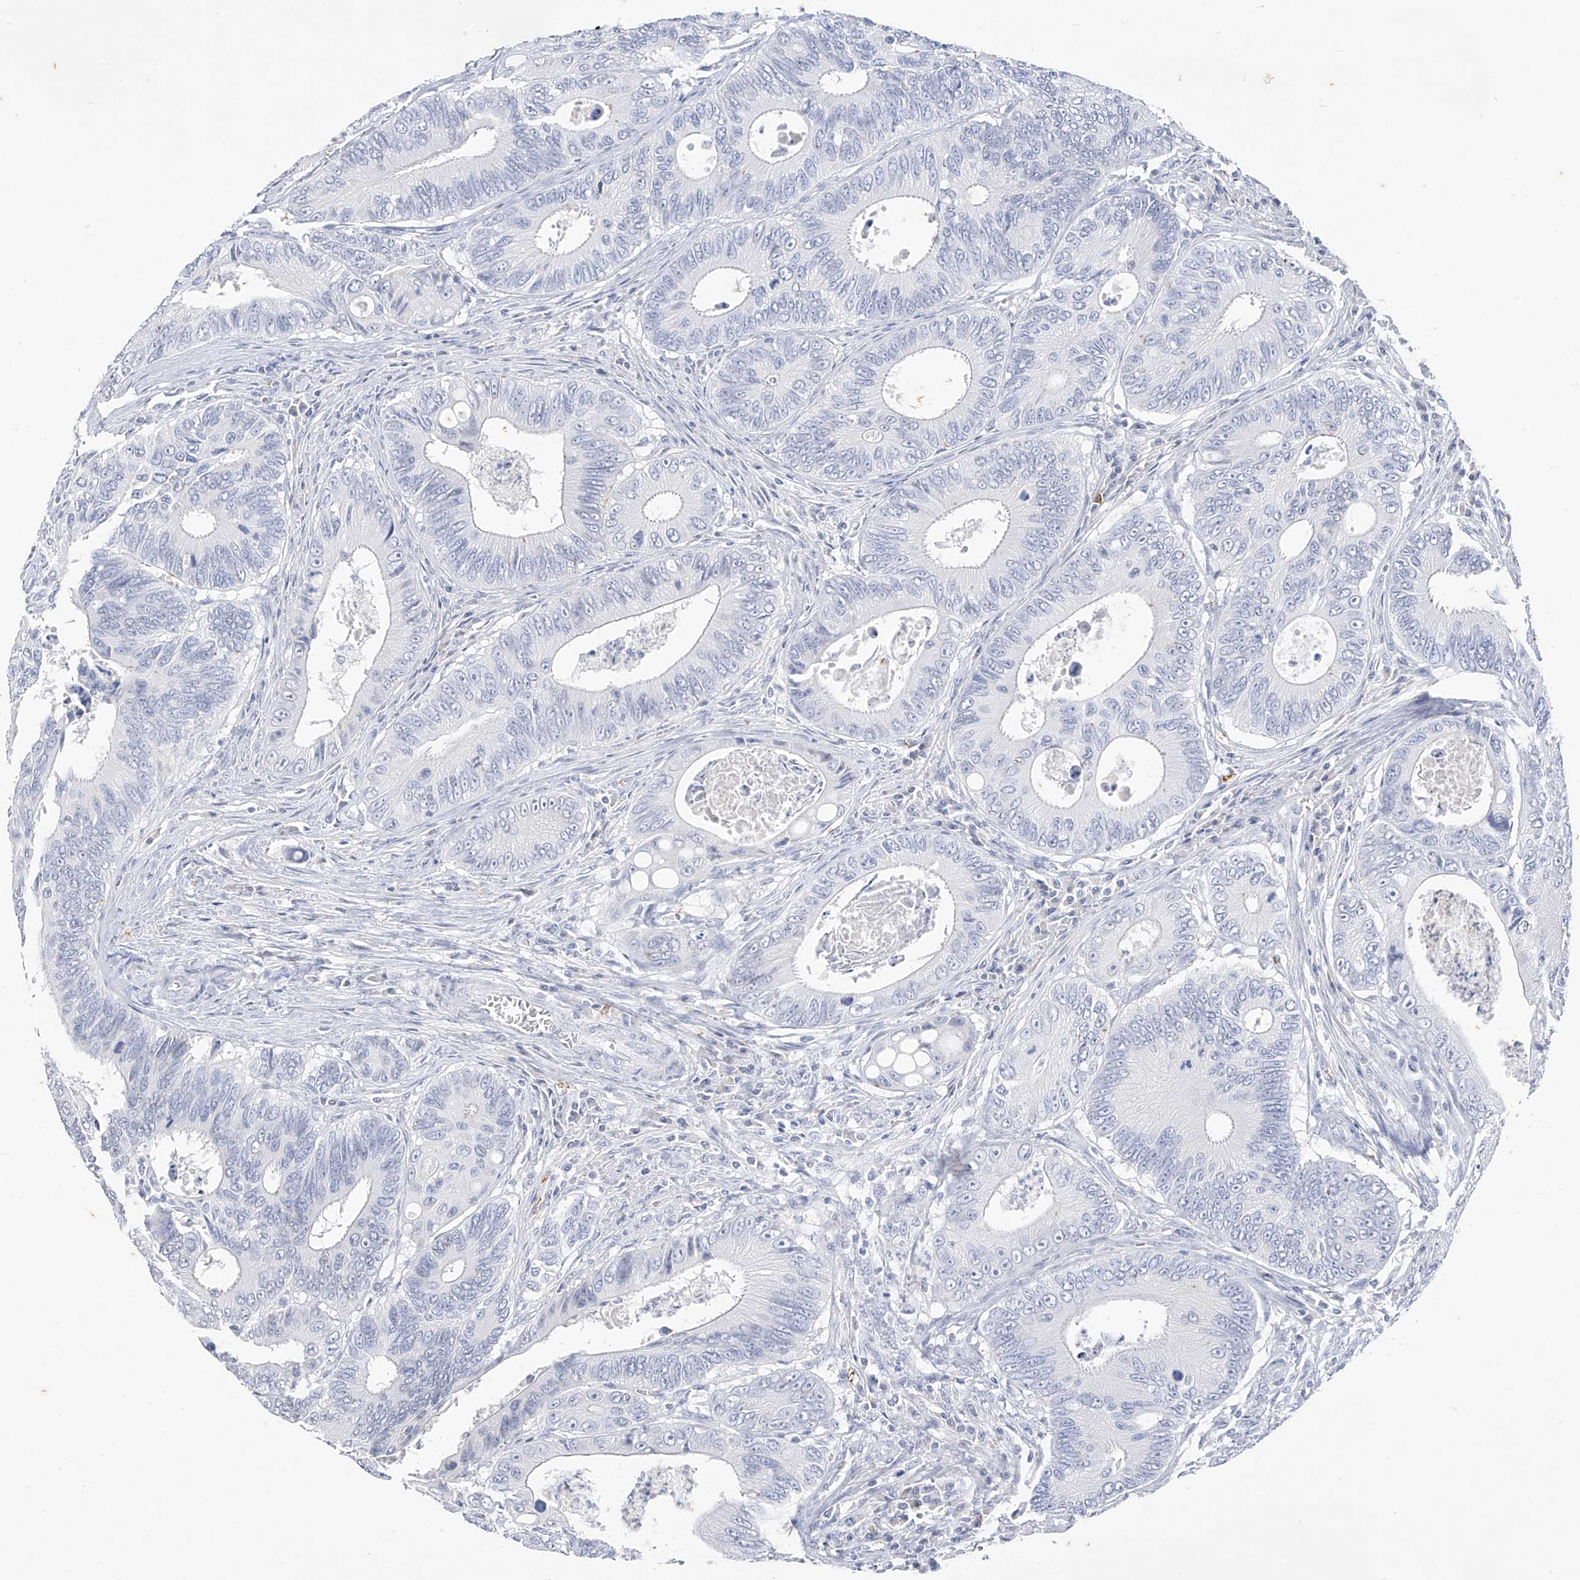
{"staining": {"intensity": "negative", "quantity": "none", "location": "none"}, "tissue": "colorectal cancer", "cell_type": "Tumor cells", "image_type": "cancer", "snomed": [{"axis": "morphology", "description": "Inflammation, NOS"}, {"axis": "morphology", "description": "Adenocarcinoma, NOS"}, {"axis": "topography", "description": "Colon"}], "caption": "Tumor cells are negative for protein expression in human colorectal adenocarcinoma. (Brightfield microscopy of DAB immunohistochemistry (IHC) at high magnification).", "gene": "CX3CR1", "patient": {"sex": "male", "age": 72}}